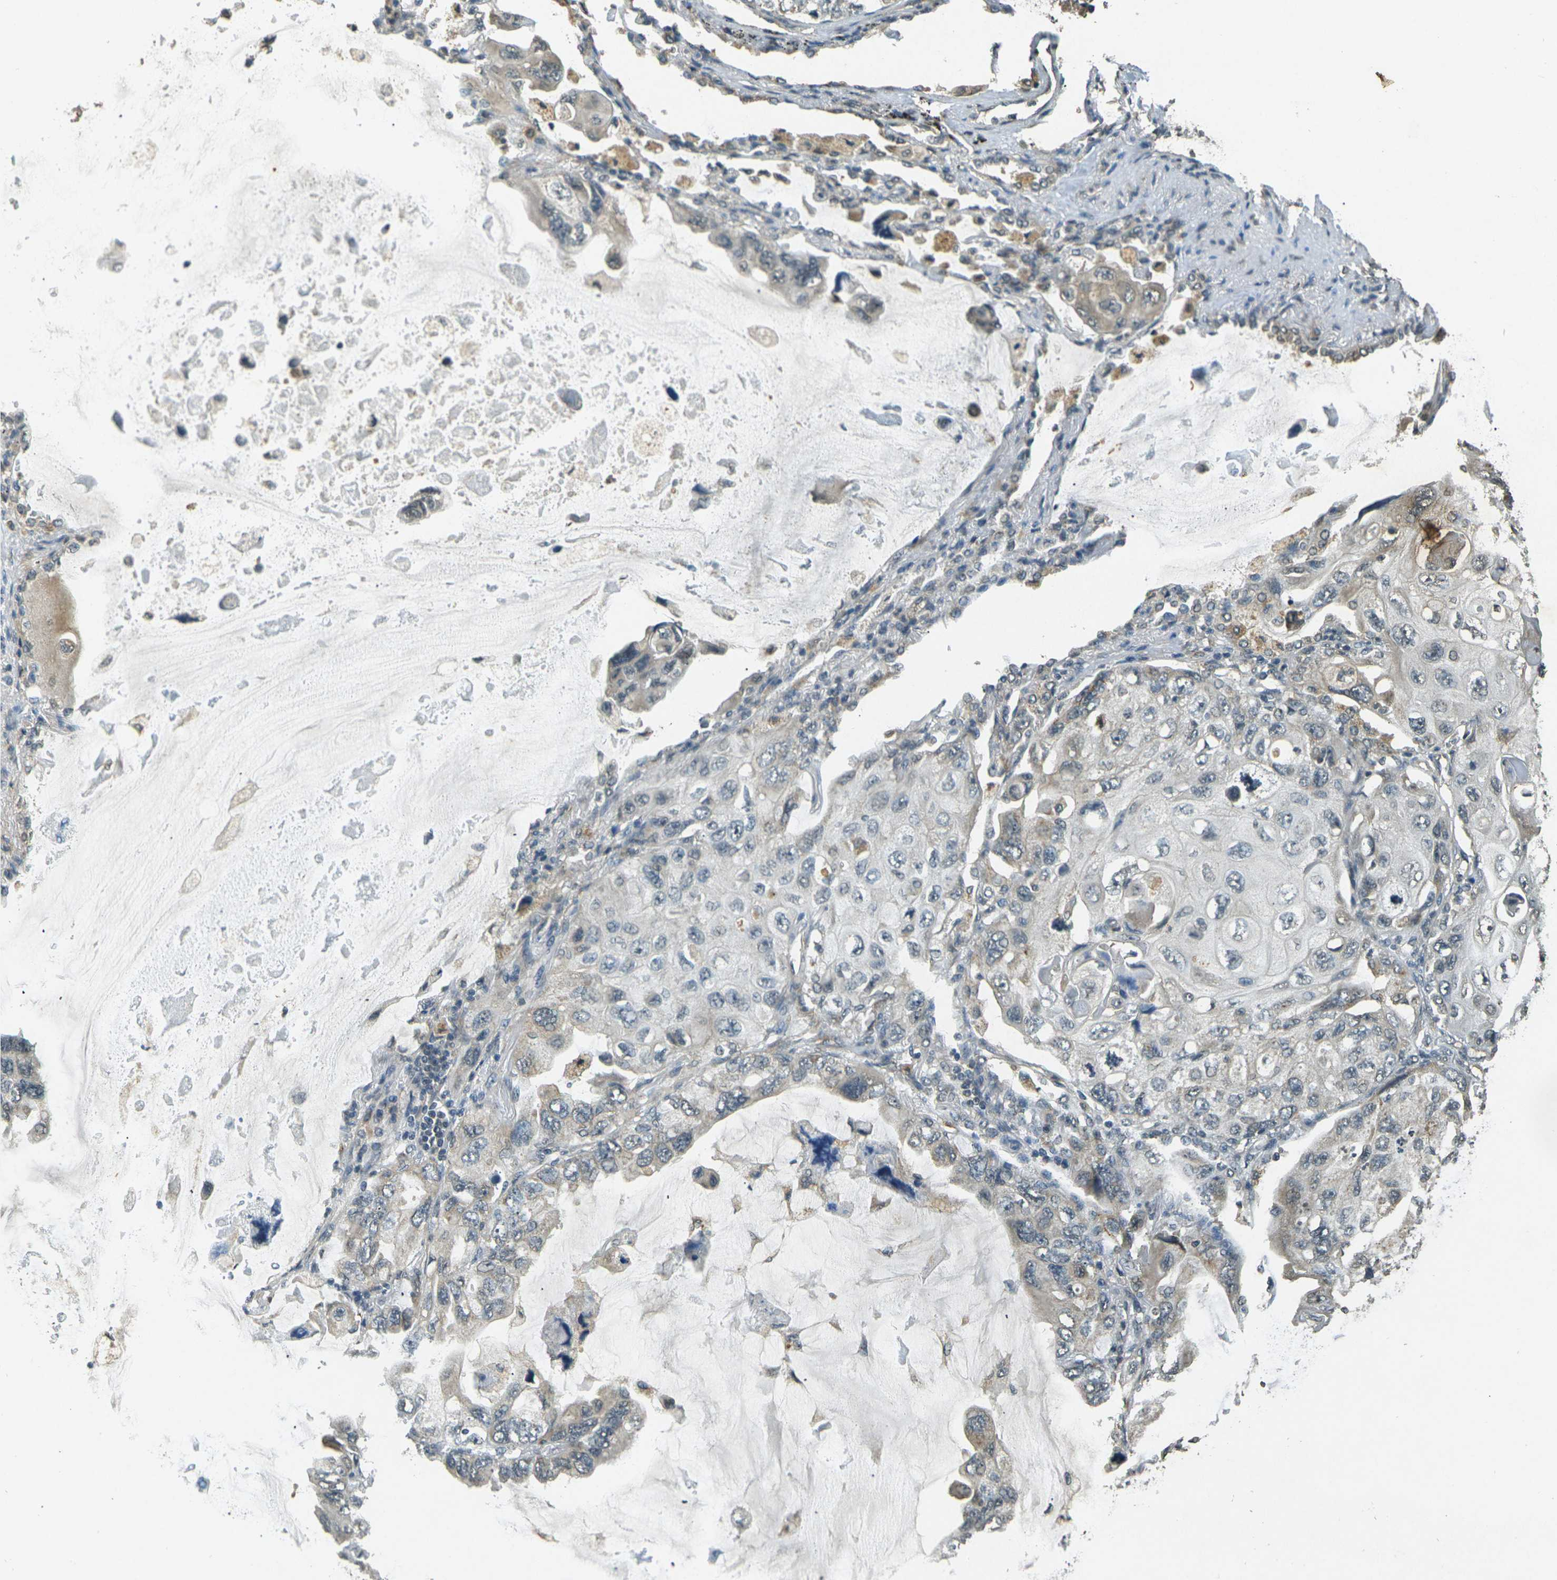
{"staining": {"intensity": "weak", "quantity": "<25%", "location": "cytoplasmic/membranous"}, "tissue": "lung cancer", "cell_type": "Tumor cells", "image_type": "cancer", "snomed": [{"axis": "morphology", "description": "Squamous cell carcinoma, NOS"}, {"axis": "topography", "description": "Lung"}], "caption": "Tumor cells show no significant protein staining in lung cancer.", "gene": "PDE2A", "patient": {"sex": "female", "age": 73}}